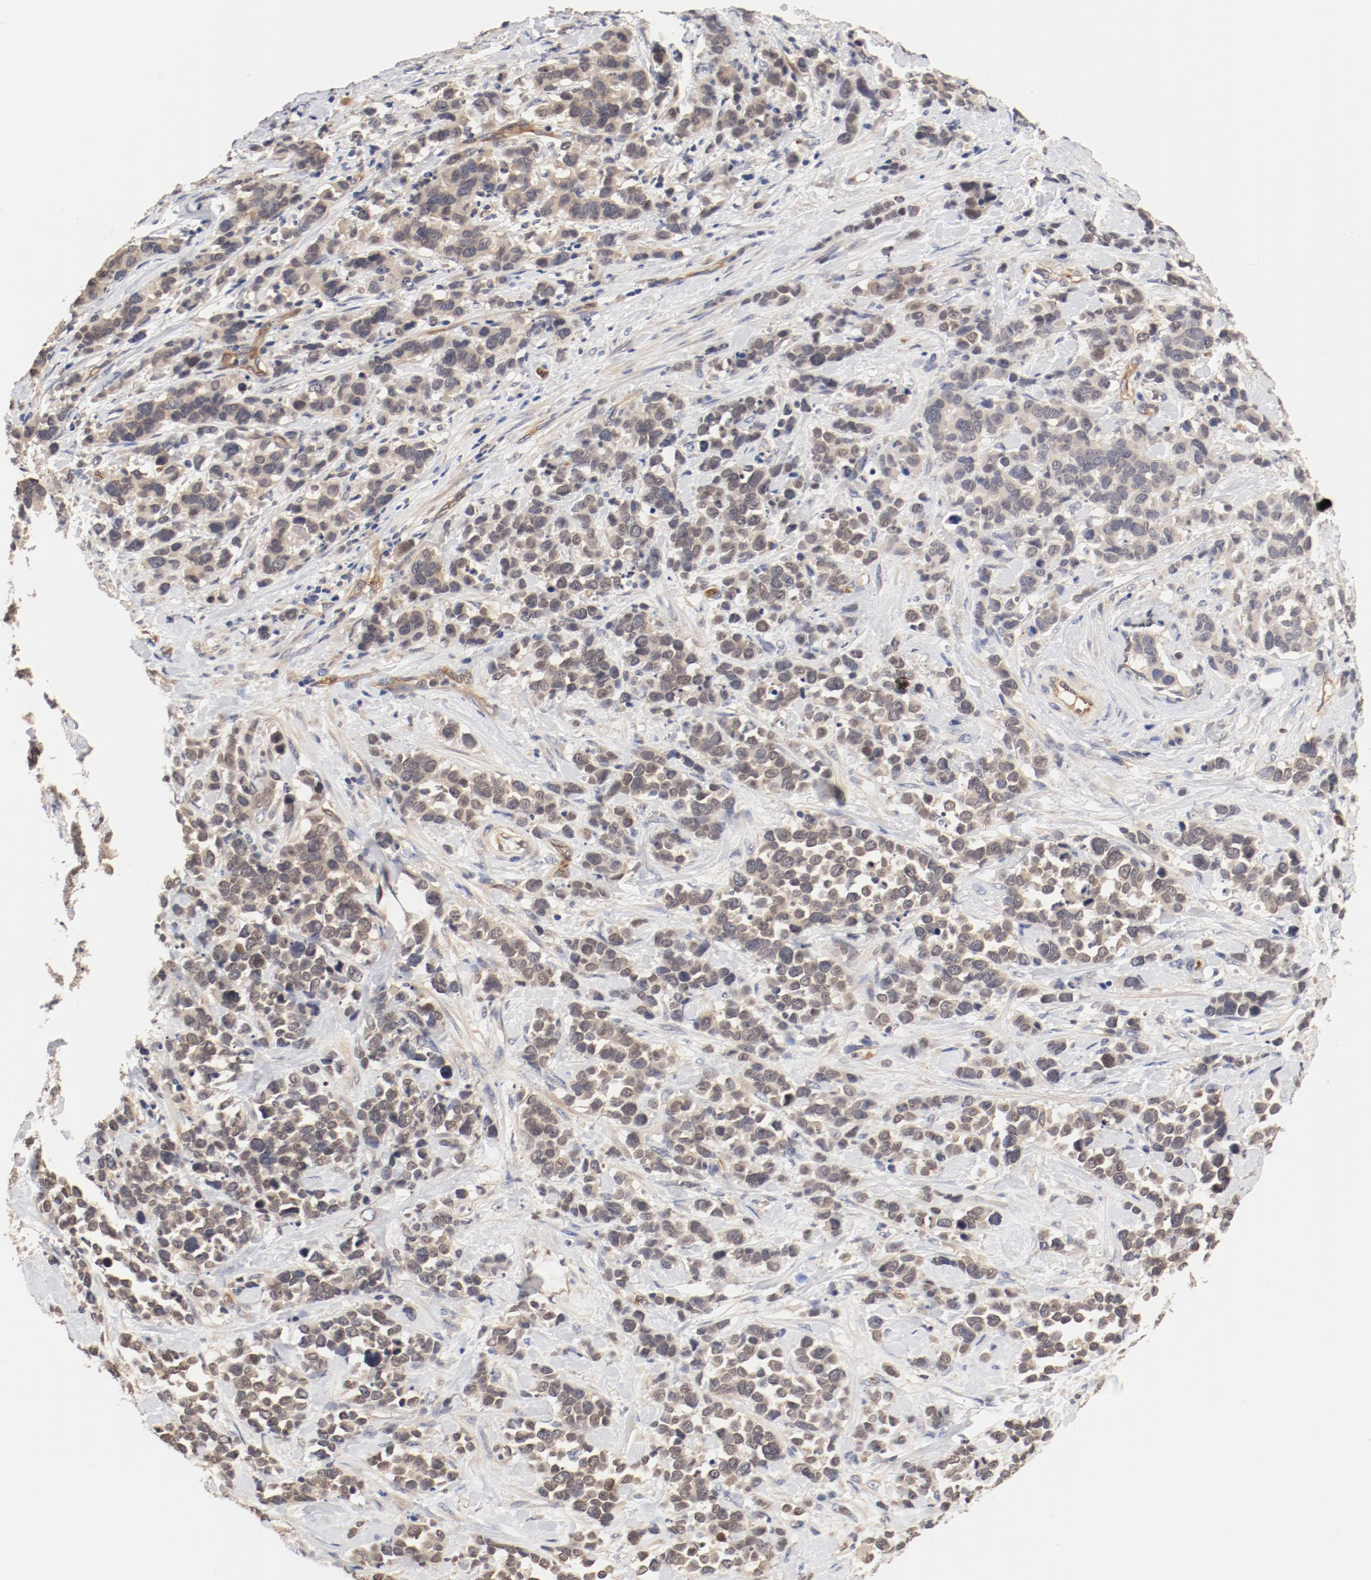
{"staining": {"intensity": "weak", "quantity": ">75%", "location": "cytoplasmic/membranous"}, "tissue": "stomach cancer", "cell_type": "Tumor cells", "image_type": "cancer", "snomed": [{"axis": "morphology", "description": "Adenocarcinoma, NOS"}, {"axis": "topography", "description": "Stomach, upper"}], "caption": "Stomach cancer stained with immunohistochemistry (IHC) shows weak cytoplasmic/membranous positivity in about >75% of tumor cells.", "gene": "UBE2J1", "patient": {"sex": "male", "age": 71}}